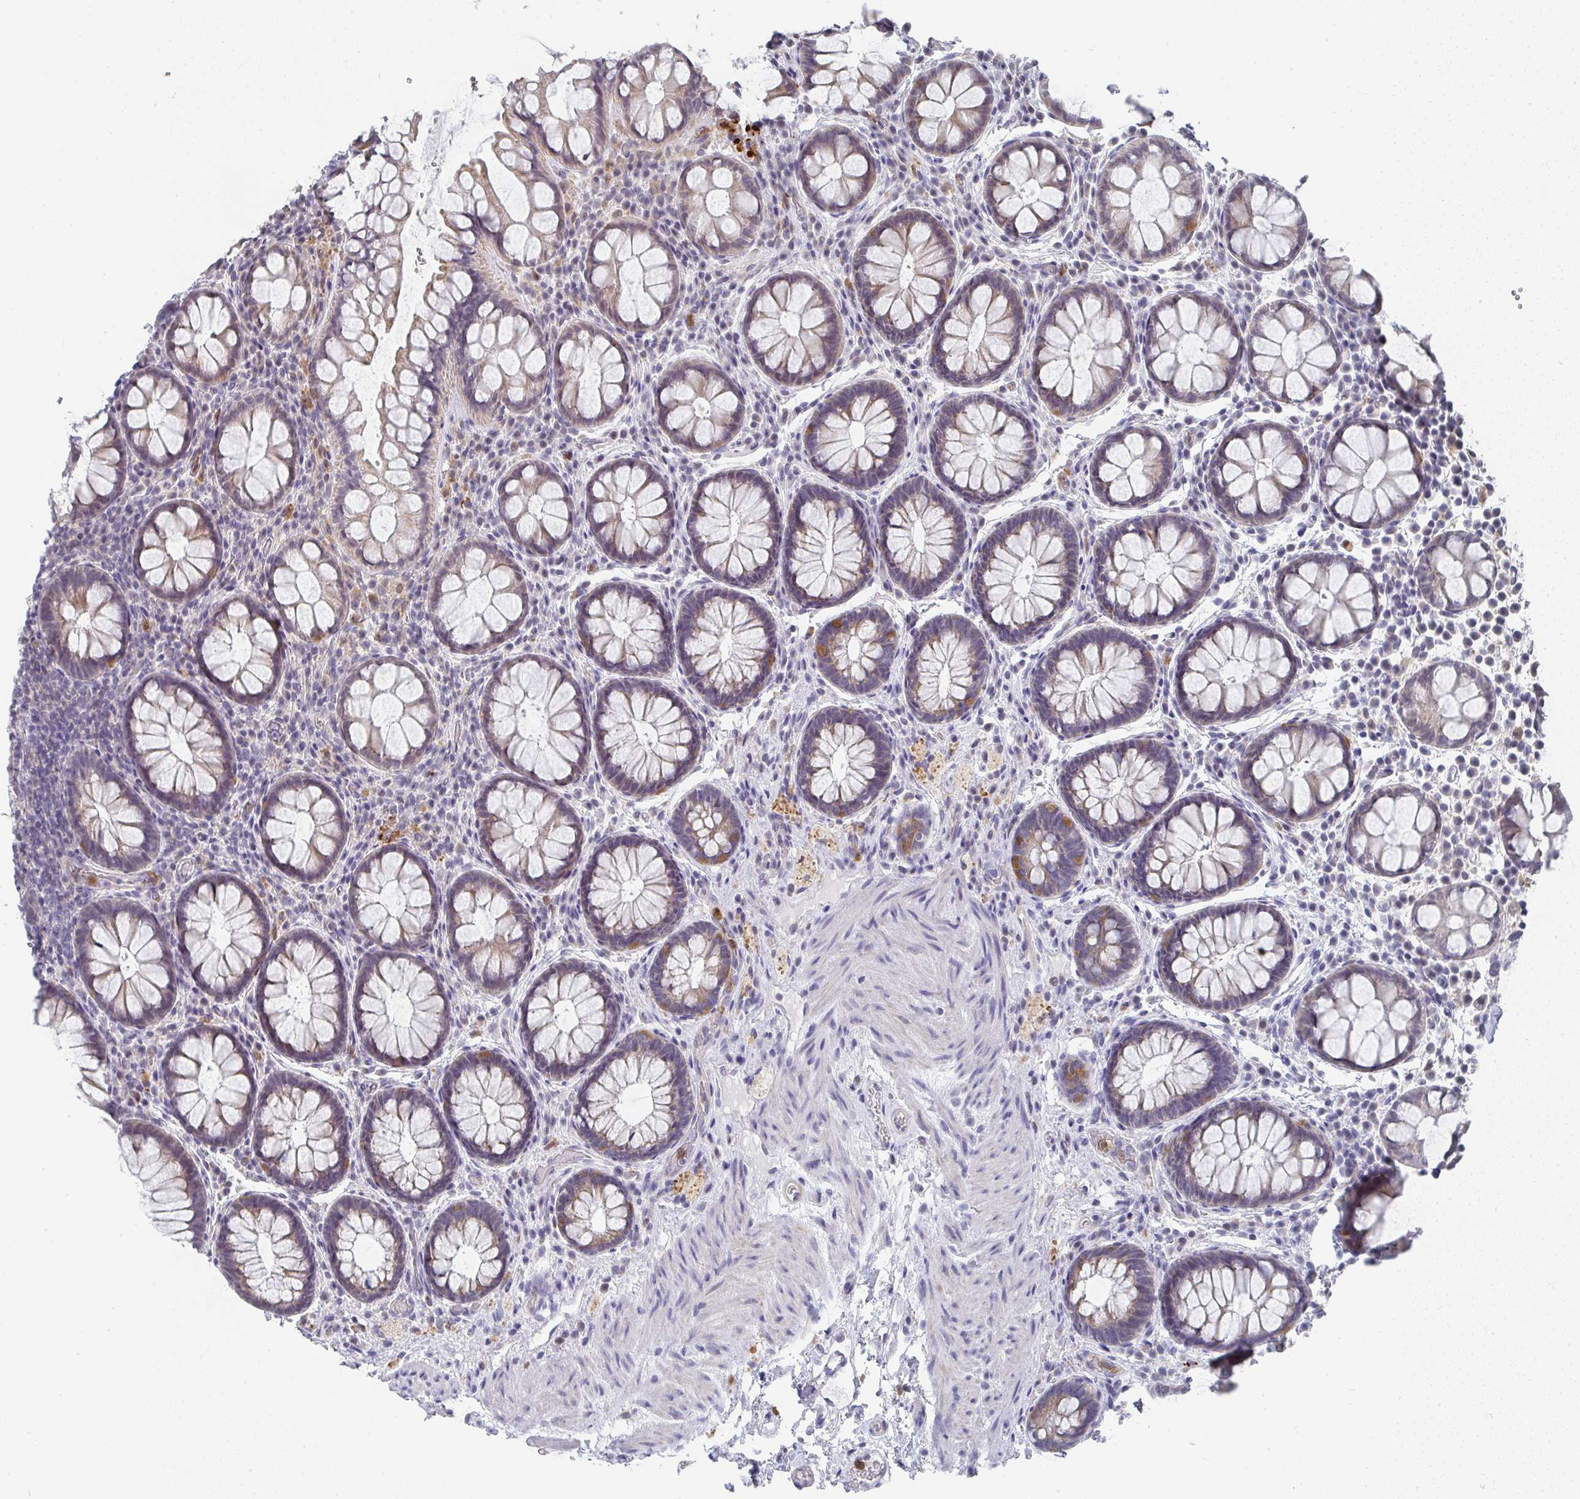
{"staining": {"intensity": "moderate", "quantity": "25%-75%", "location": "cytoplasmic/membranous"}, "tissue": "rectum", "cell_type": "Glandular cells", "image_type": "normal", "snomed": [{"axis": "morphology", "description": "Normal tissue, NOS"}, {"axis": "topography", "description": "Rectum"}], "caption": "Immunohistochemistry micrograph of unremarkable rectum: human rectum stained using IHC reveals medium levels of moderate protein expression localized specifically in the cytoplasmic/membranous of glandular cells, appearing as a cytoplasmic/membranous brown color.", "gene": "NCF1", "patient": {"sex": "female", "age": 69}}